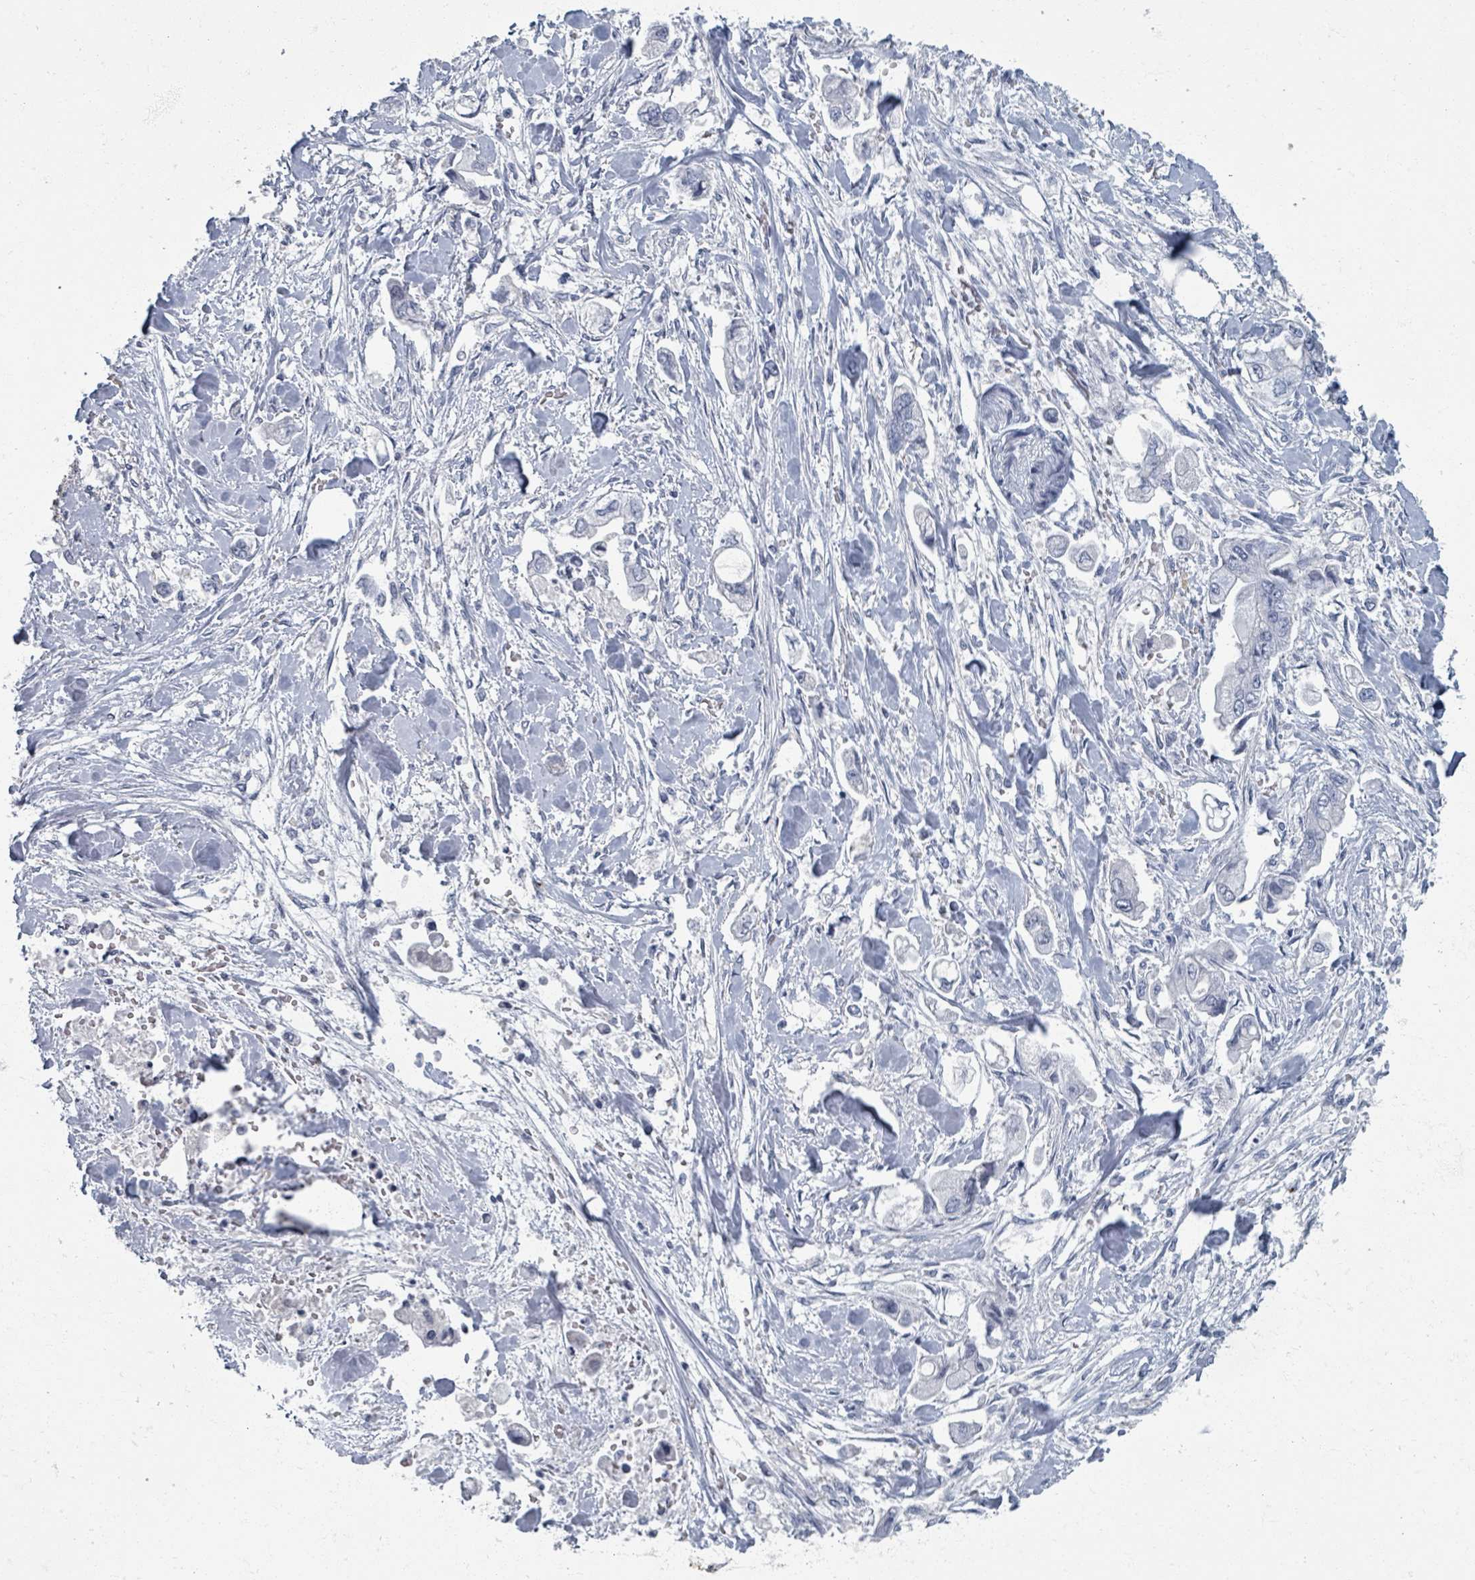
{"staining": {"intensity": "negative", "quantity": "none", "location": "none"}, "tissue": "stomach cancer", "cell_type": "Tumor cells", "image_type": "cancer", "snomed": [{"axis": "morphology", "description": "Adenocarcinoma, NOS"}, {"axis": "topography", "description": "Stomach"}], "caption": "This is an immunohistochemistry image of human stomach cancer (adenocarcinoma). There is no expression in tumor cells.", "gene": "TAS2R1", "patient": {"sex": "male", "age": 62}}